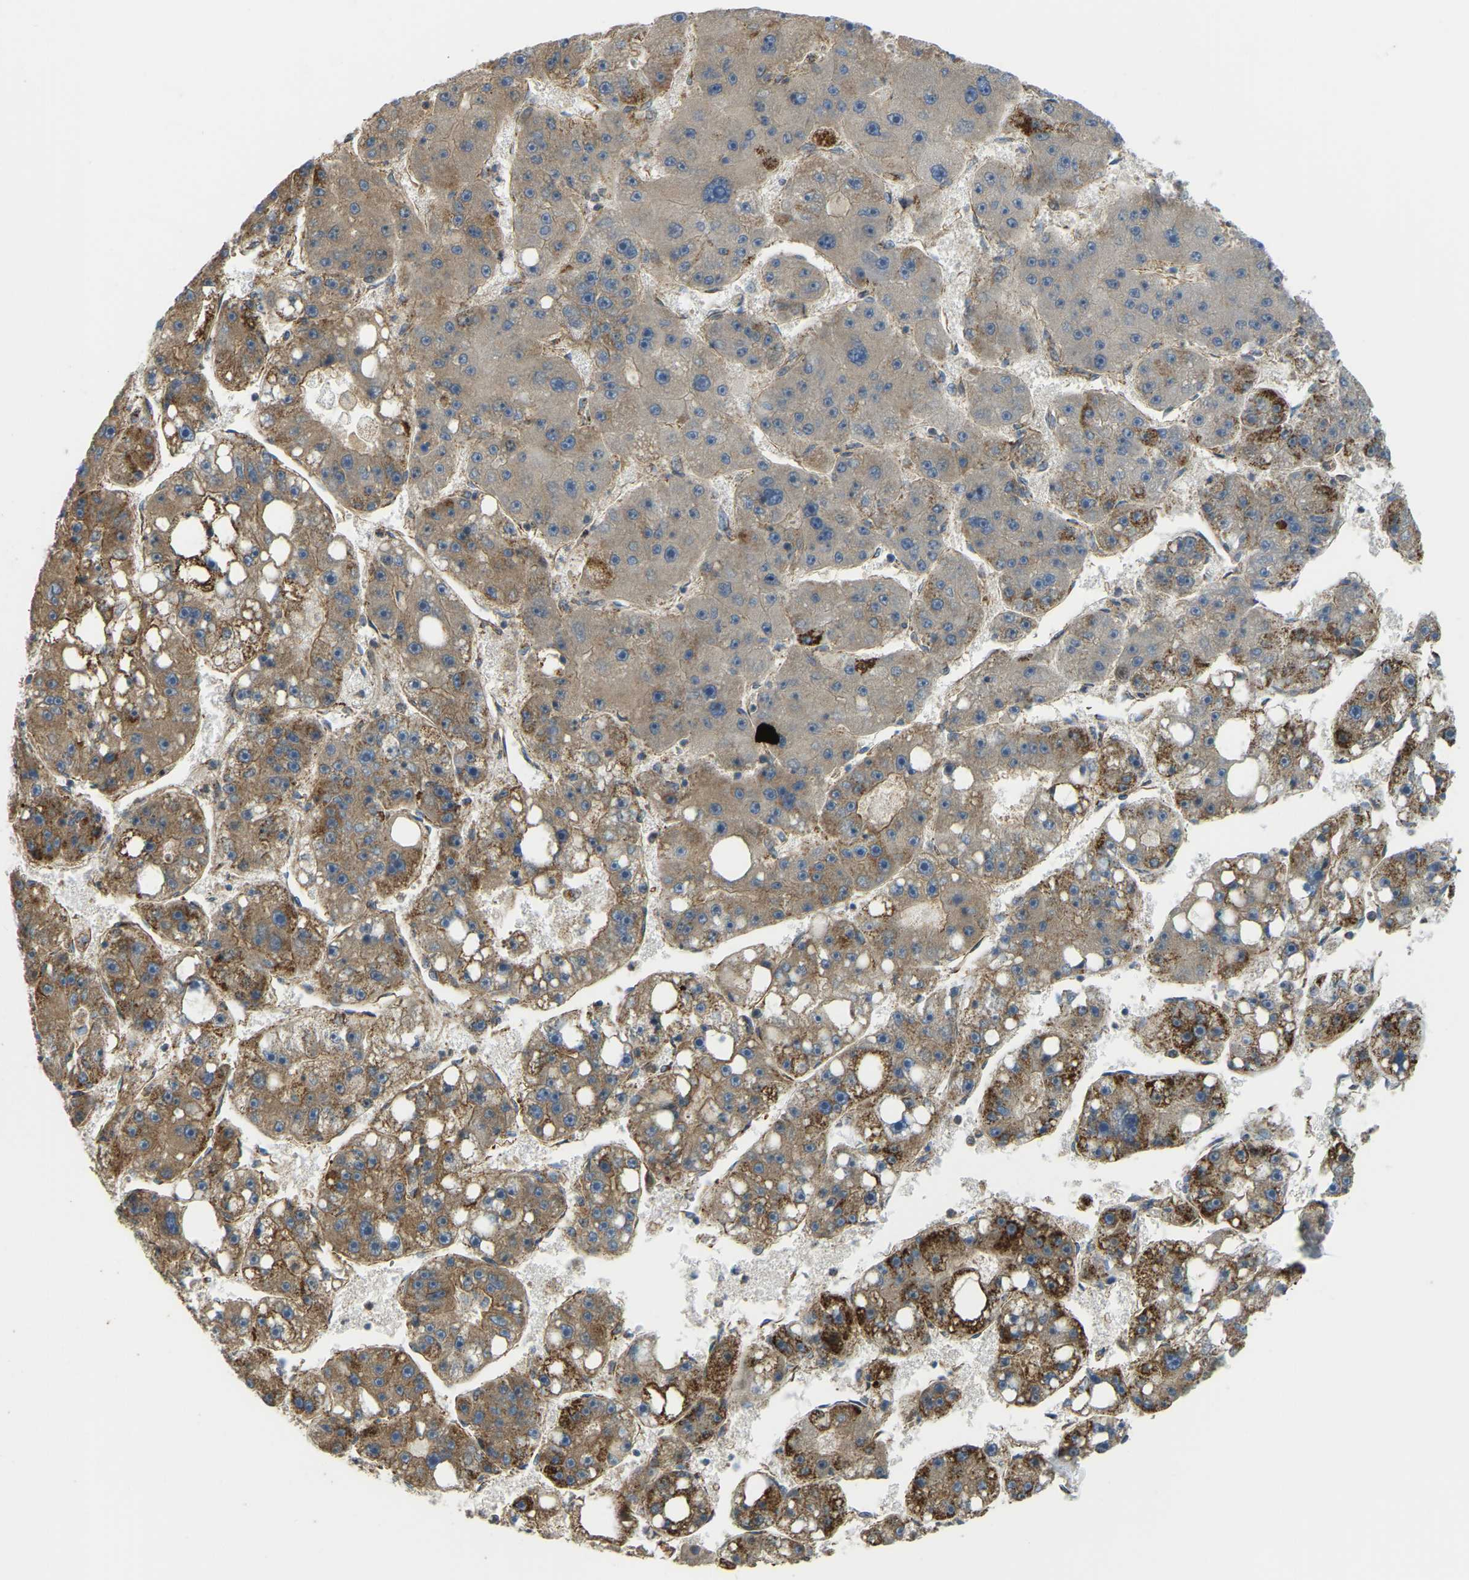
{"staining": {"intensity": "moderate", "quantity": ">75%", "location": "cytoplasmic/membranous"}, "tissue": "liver cancer", "cell_type": "Tumor cells", "image_type": "cancer", "snomed": [{"axis": "morphology", "description": "Carcinoma, Hepatocellular, NOS"}, {"axis": "topography", "description": "Liver"}], "caption": "Approximately >75% of tumor cells in human hepatocellular carcinoma (liver) demonstrate moderate cytoplasmic/membranous protein staining as visualized by brown immunohistochemical staining.", "gene": "PSMD7", "patient": {"sex": "female", "age": 61}}